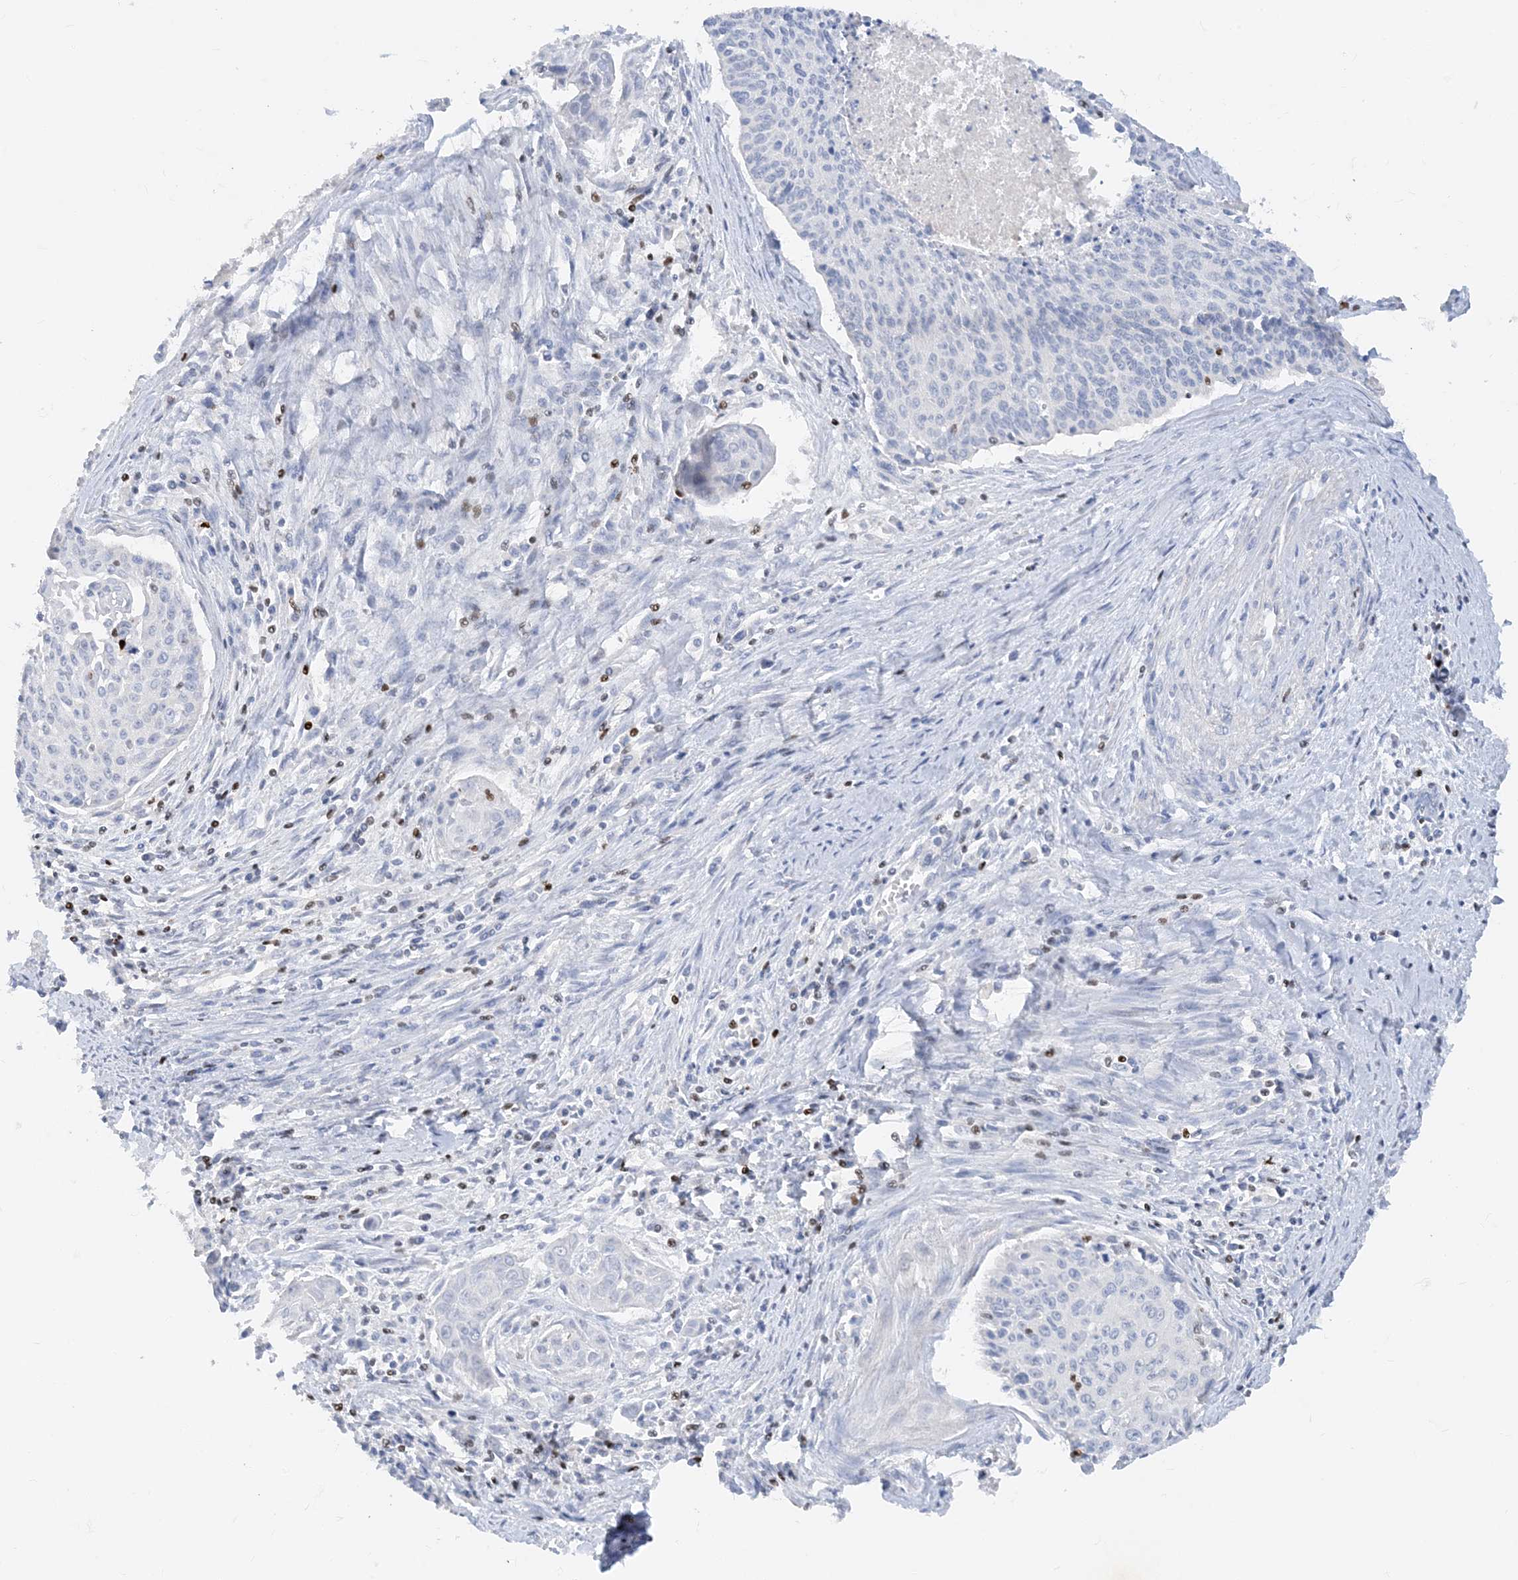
{"staining": {"intensity": "negative", "quantity": "none", "location": "none"}, "tissue": "cervical cancer", "cell_type": "Tumor cells", "image_type": "cancer", "snomed": [{"axis": "morphology", "description": "Squamous cell carcinoma, NOS"}, {"axis": "topography", "description": "Cervix"}], "caption": "Immunohistochemical staining of cervical cancer (squamous cell carcinoma) reveals no significant expression in tumor cells.", "gene": "TBX21", "patient": {"sex": "female", "age": 55}}